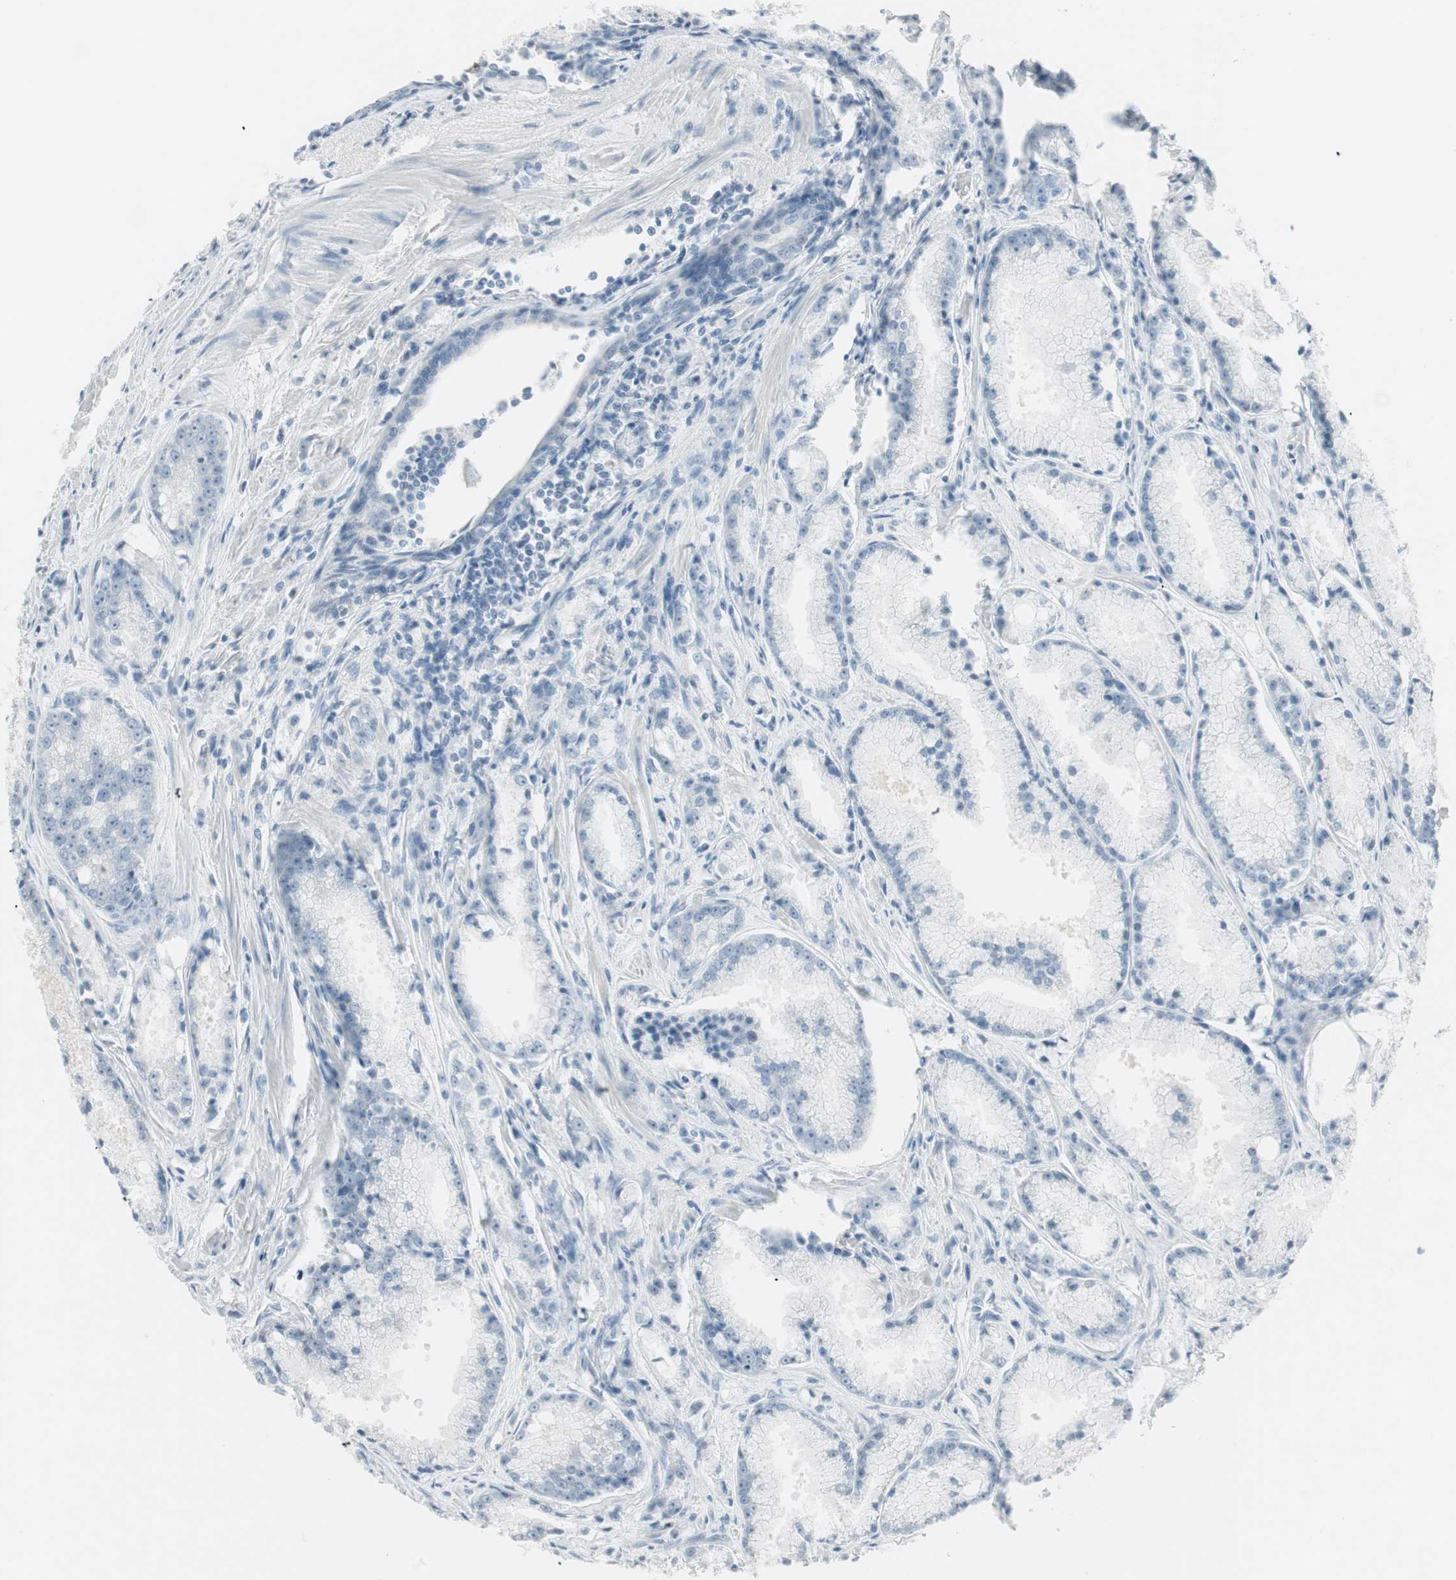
{"staining": {"intensity": "negative", "quantity": "none", "location": "none"}, "tissue": "prostate cancer", "cell_type": "Tumor cells", "image_type": "cancer", "snomed": [{"axis": "morphology", "description": "Adenocarcinoma, Low grade"}, {"axis": "topography", "description": "Prostate"}], "caption": "The immunohistochemistry micrograph has no significant staining in tumor cells of prostate cancer tissue. (DAB IHC with hematoxylin counter stain).", "gene": "ITLN2", "patient": {"sex": "male", "age": 64}}